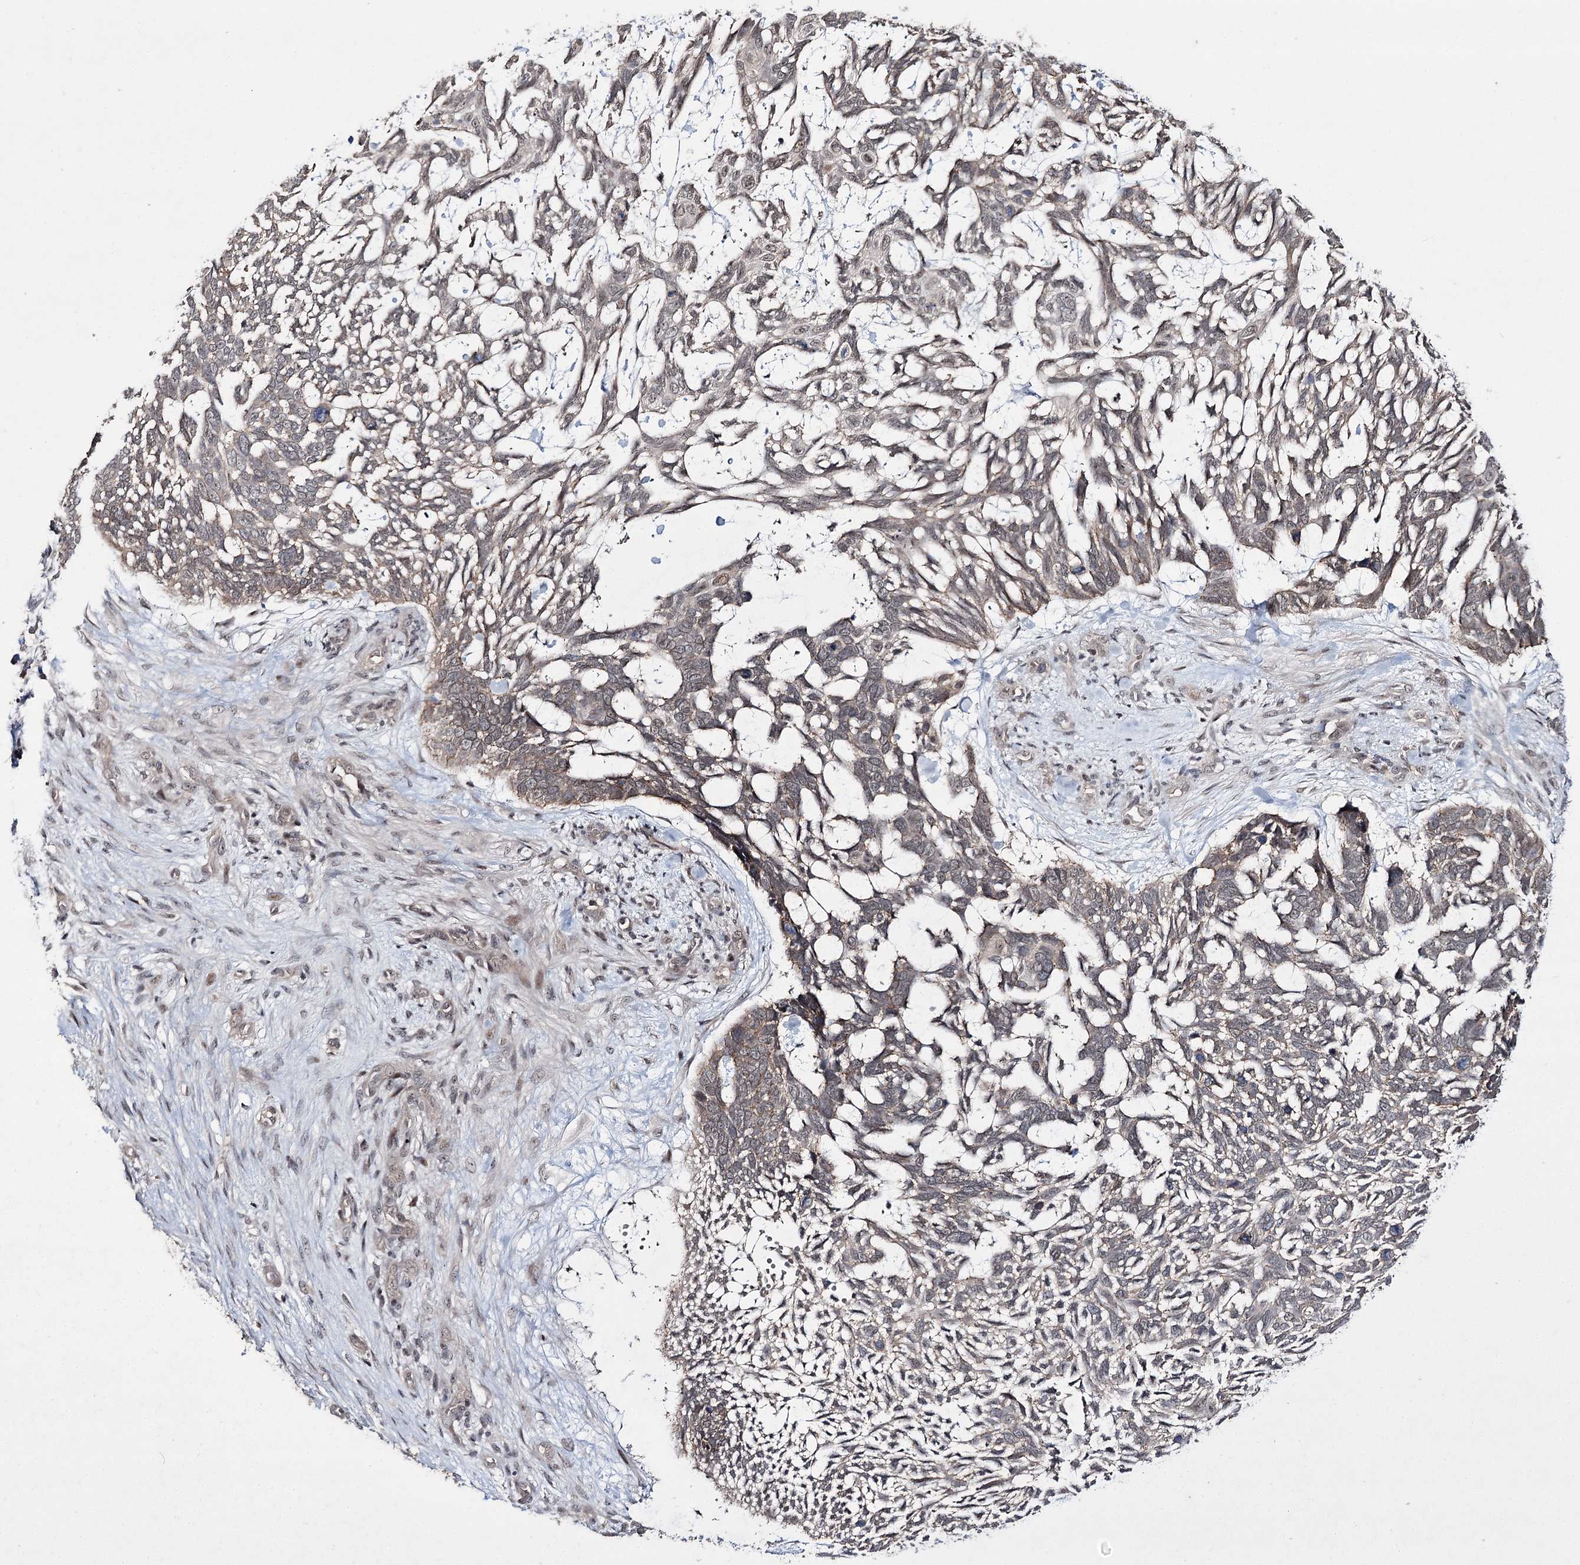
{"staining": {"intensity": "weak", "quantity": ">75%", "location": "cytoplasmic/membranous,nuclear"}, "tissue": "skin cancer", "cell_type": "Tumor cells", "image_type": "cancer", "snomed": [{"axis": "morphology", "description": "Basal cell carcinoma"}, {"axis": "topography", "description": "Skin"}], "caption": "Protein analysis of skin cancer tissue exhibits weak cytoplasmic/membranous and nuclear staining in approximately >75% of tumor cells.", "gene": "HOXC11", "patient": {"sex": "male", "age": 88}}